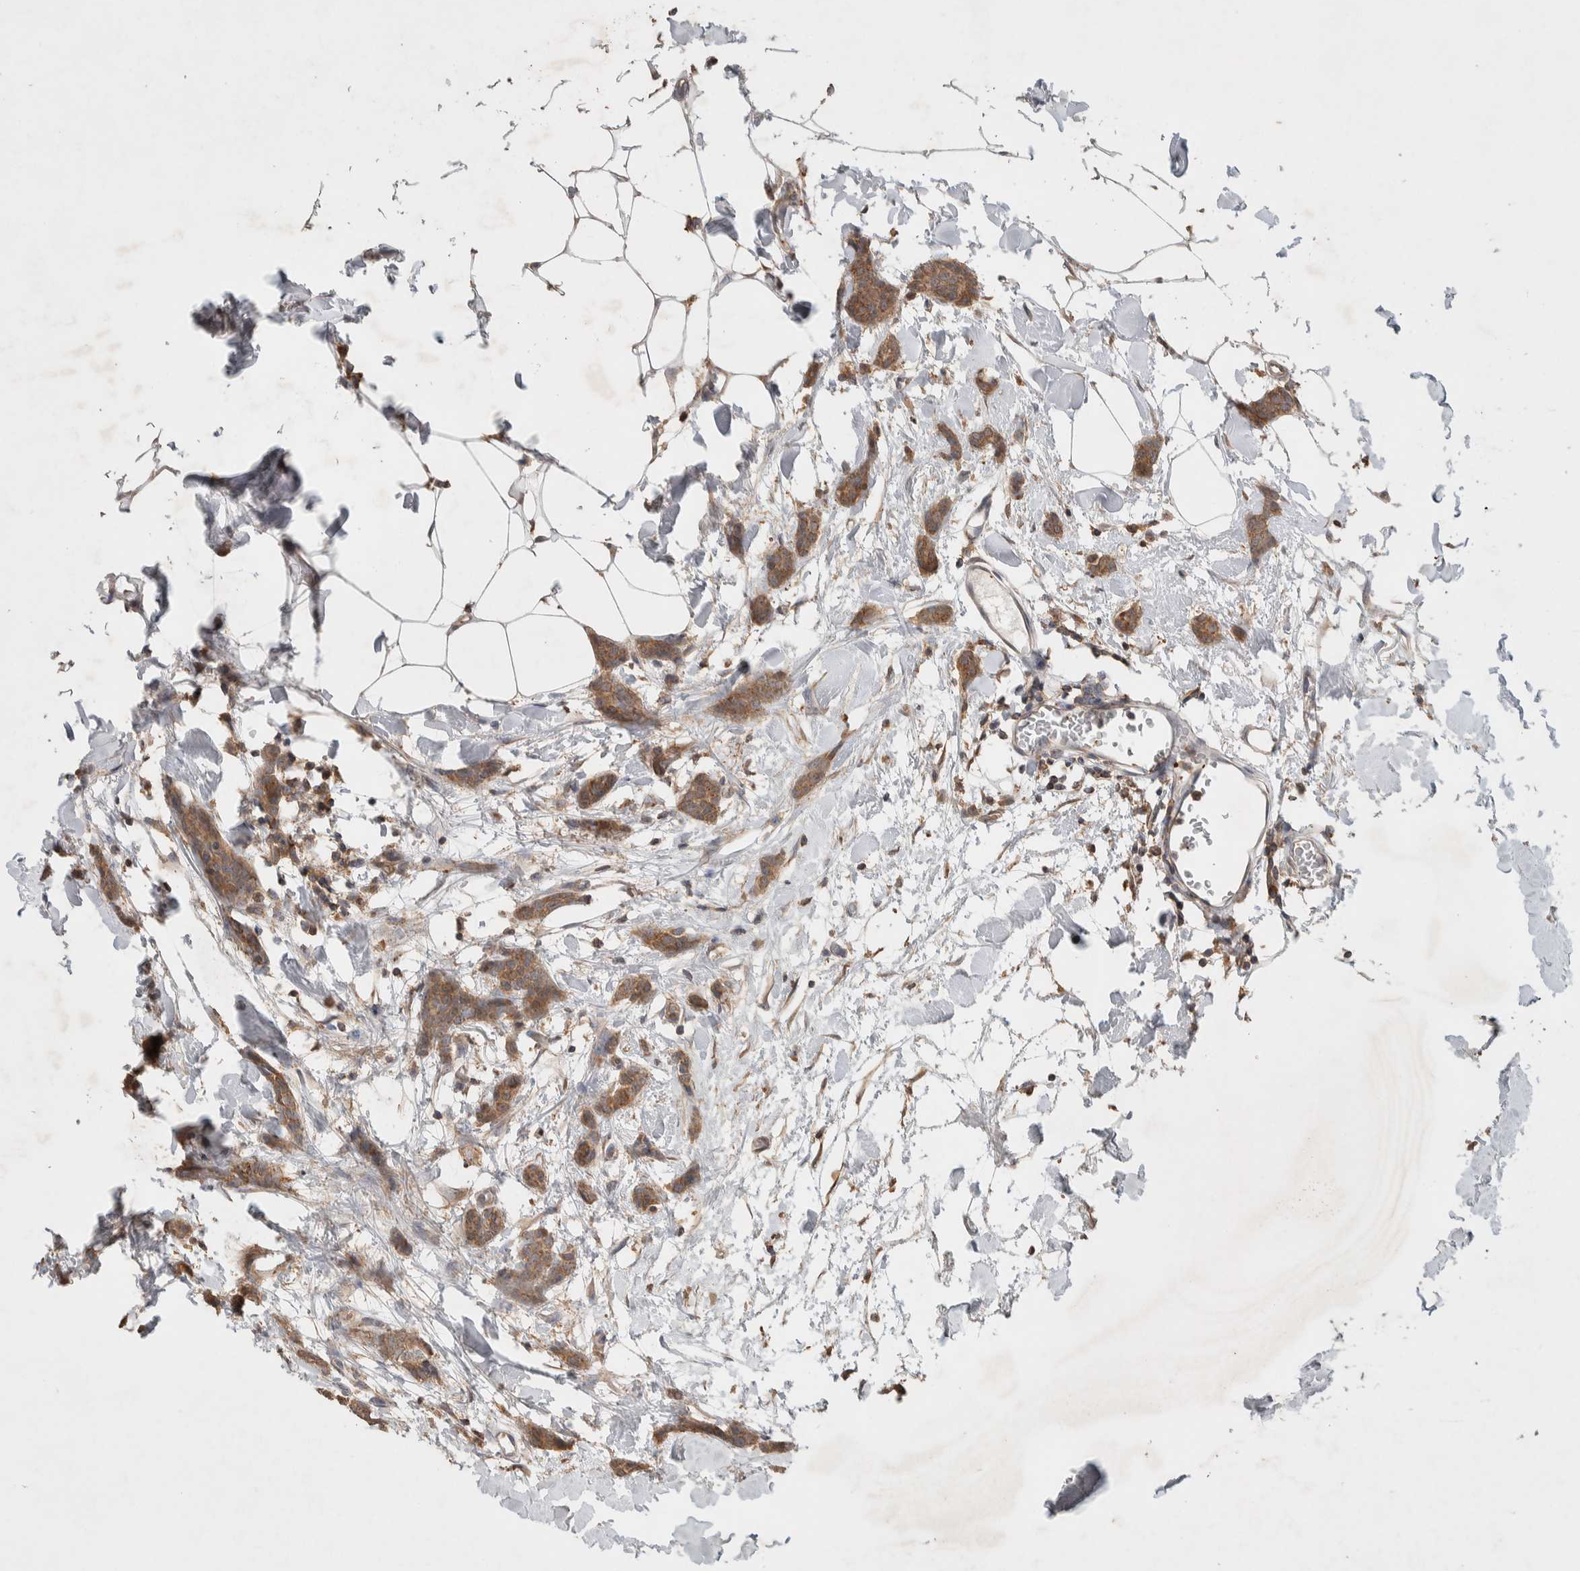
{"staining": {"intensity": "moderate", "quantity": ">75%", "location": "cytoplasmic/membranous"}, "tissue": "breast cancer", "cell_type": "Tumor cells", "image_type": "cancer", "snomed": [{"axis": "morphology", "description": "Lobular carcinoma"}, {"axis": "topography", "description": "Skin"}, {"axis": "topography", "description": "Breast"}], "caption": "Immunohistochemical staining of breast cancer exhibits medium levels of moderate cytoplasmic/membranous staining in approximately >75% of tumor cells.", "gene": "DEPTOR", "patient": {"sex": "female", "age": 46}}